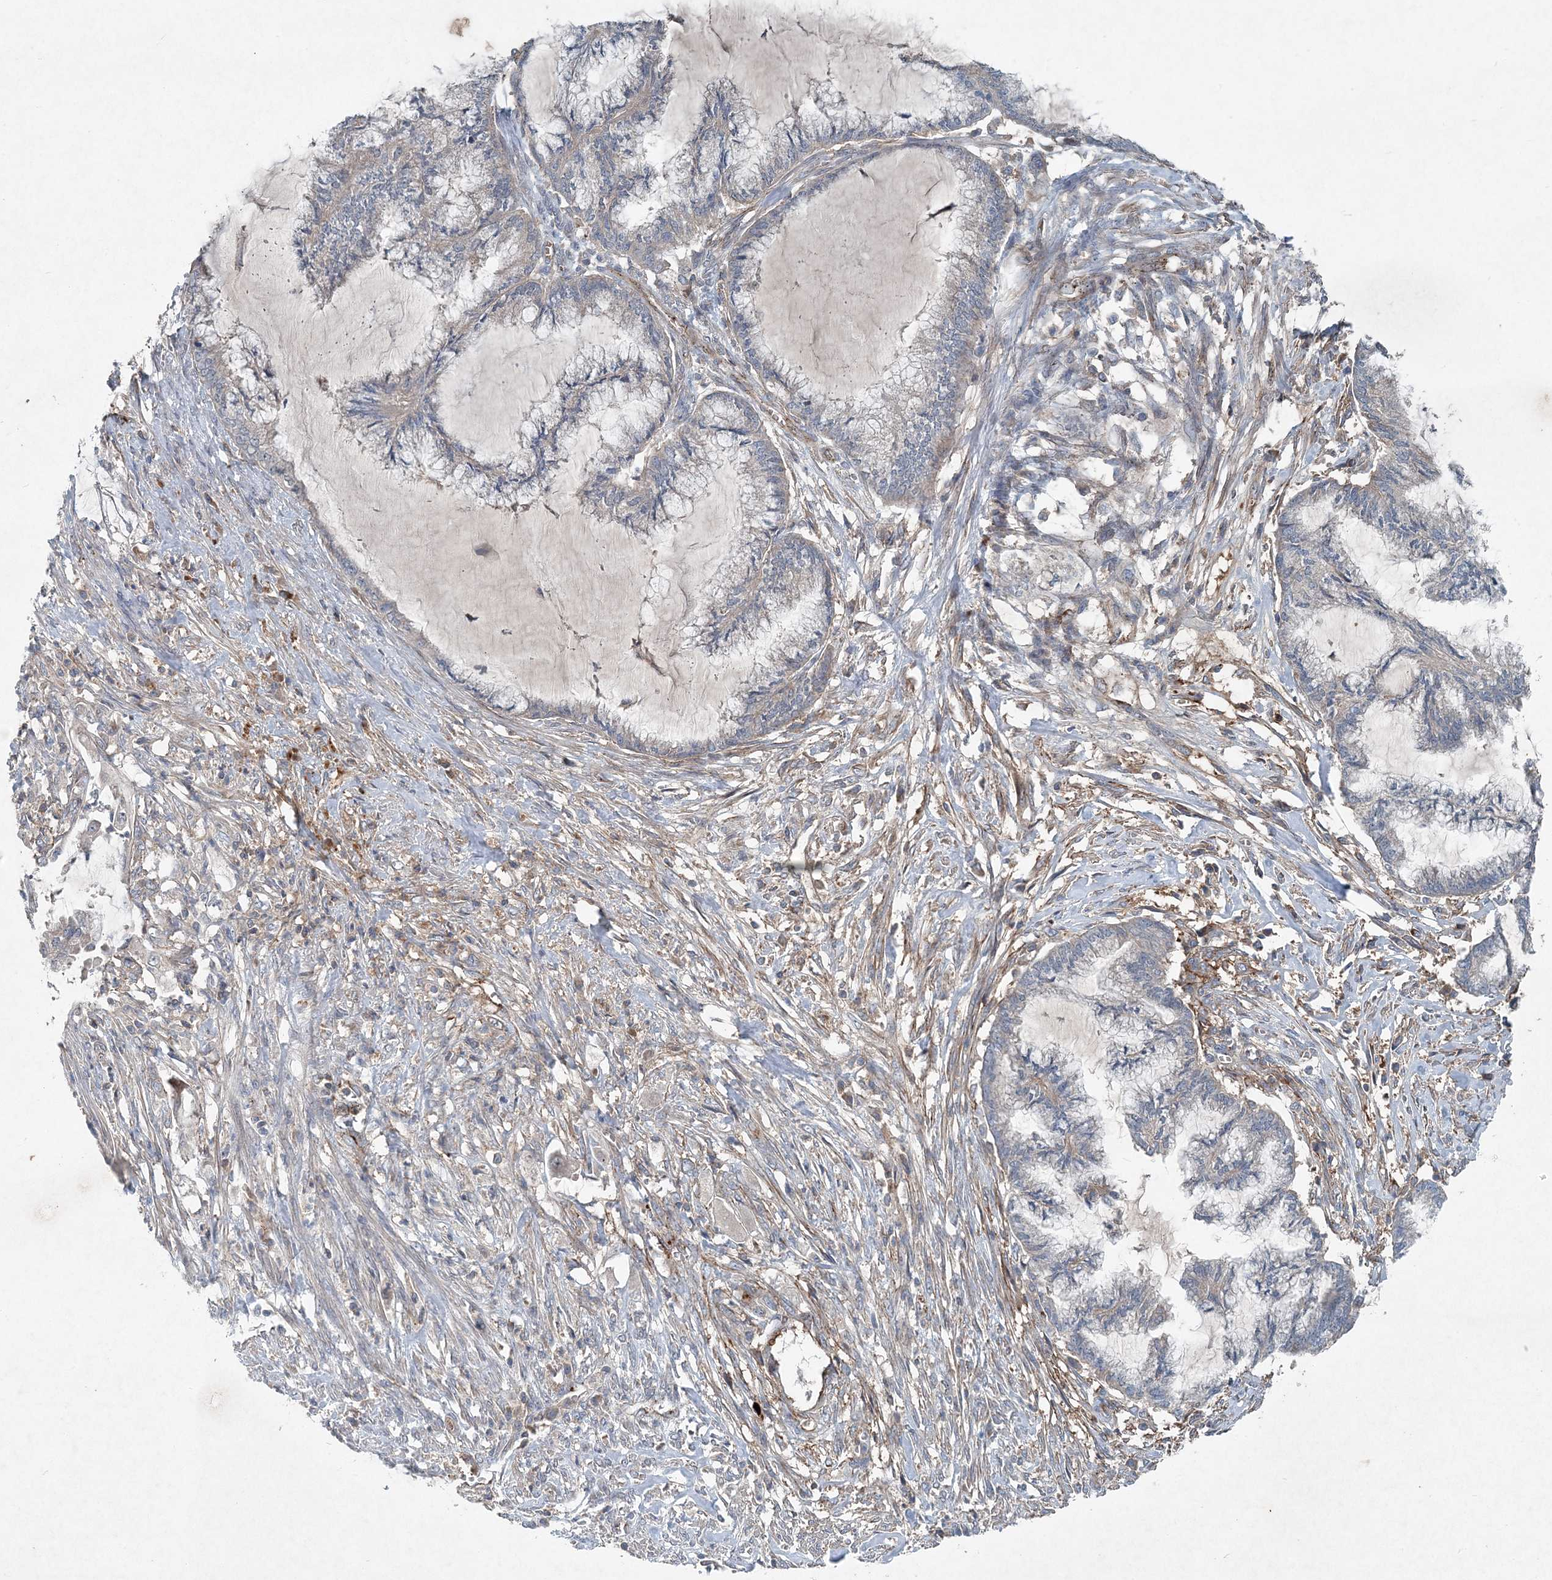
{"staining": {"intensity": "negative", "quantity": "none", "location": "none"}, "tissue": "endometrial cancer", "cell_type": "Tumor cells", "image_type": "cancer", "snomed": [{"axis": "morphology", "description": "Adenocarcinoma, NOS"}, {"axis": "topography", "description": "Endometrium"}], "caption": "Photomicrograph shows no protein expression in tumor cells of adenocarcinoma (endometrial) tissue. The staining was performed using DAB to visualize the protein expression in brown, while the nuclei were stained in blue with hematoxylin (Magnification: 20x).", "gene": "ABHD14B", "patient": {"sex": "female", "age": 86}}